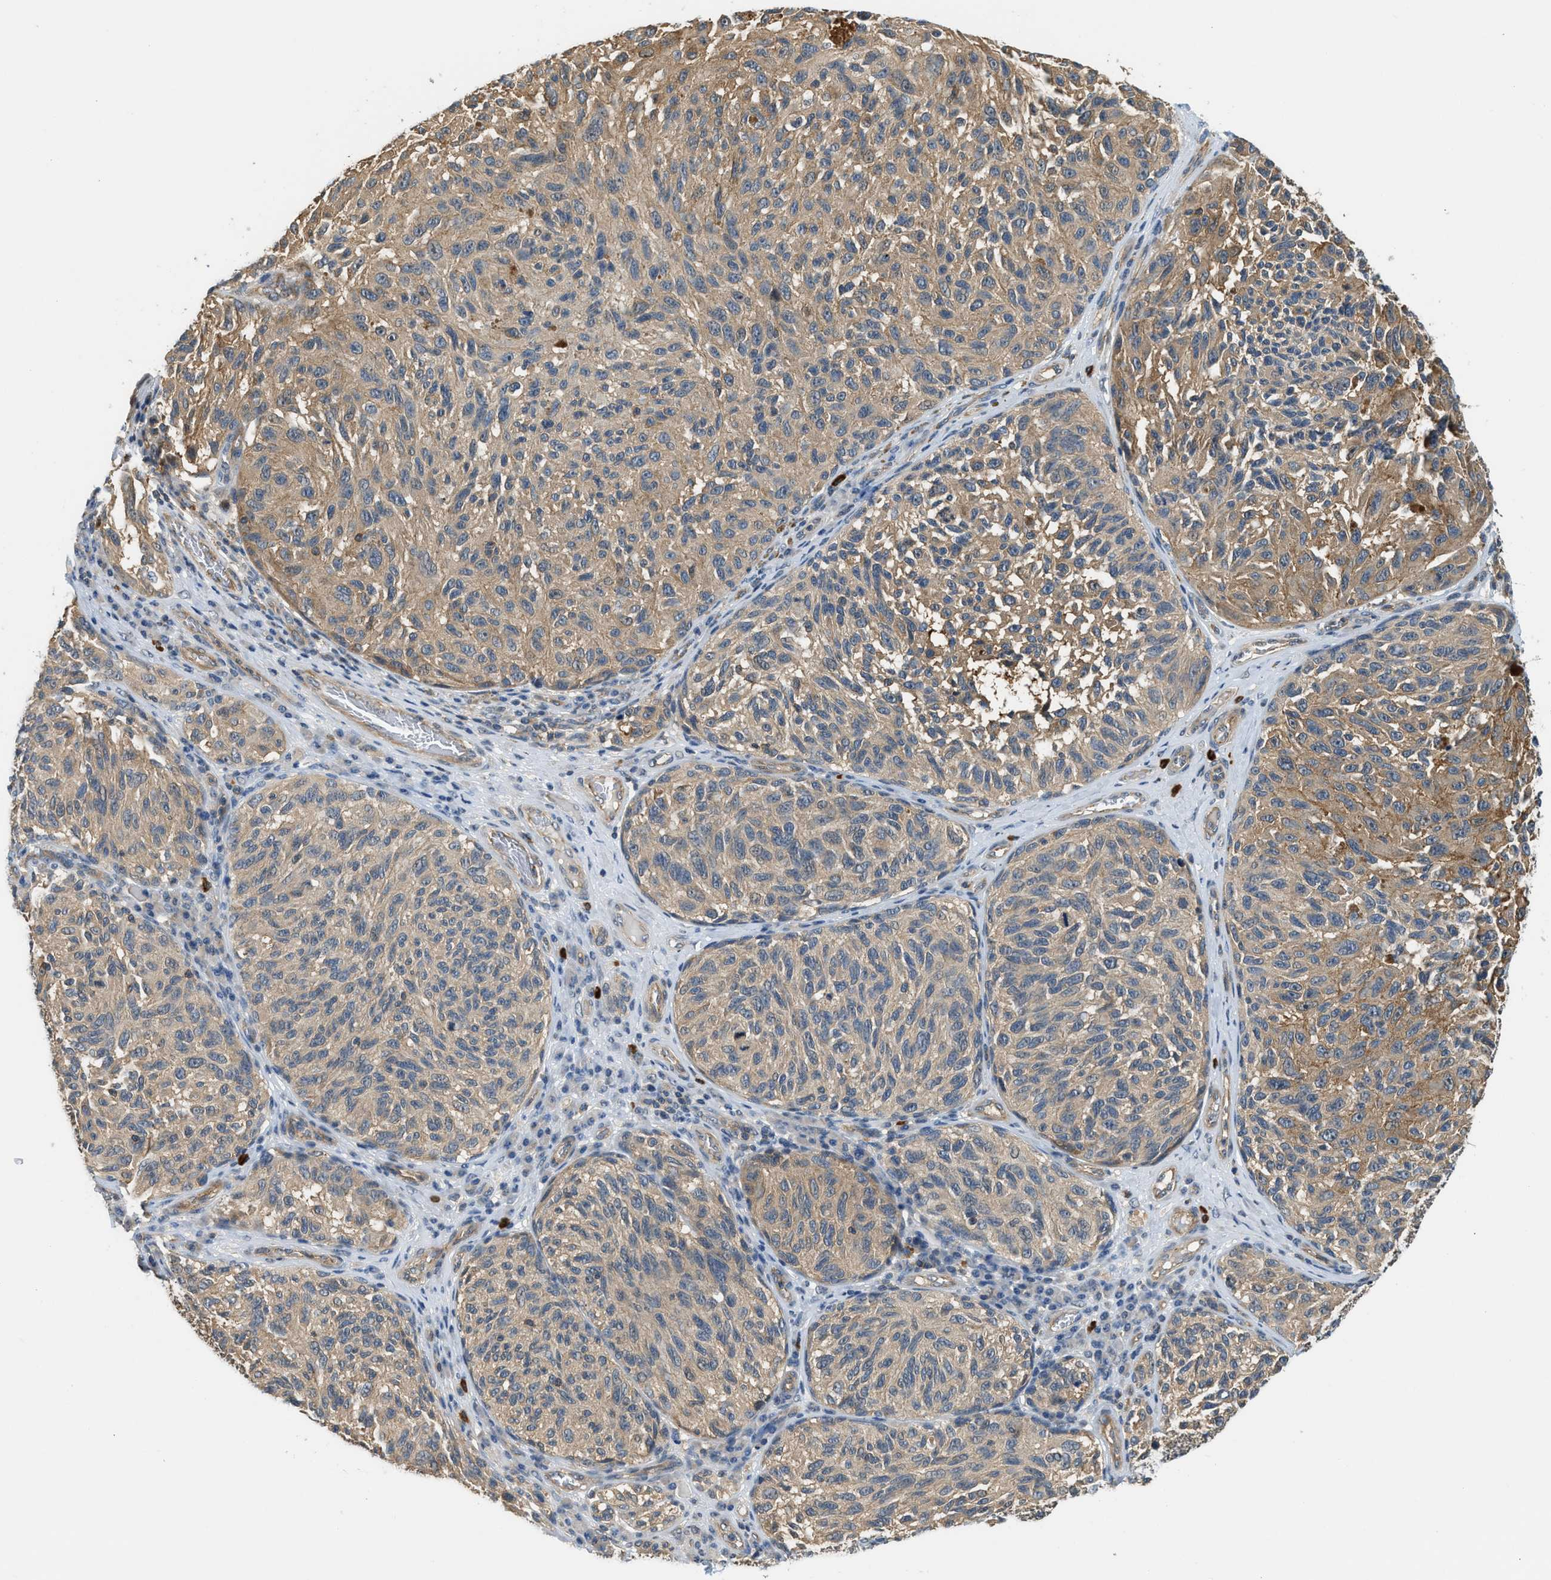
{"staining": {"intensity": "weak", "quantity": ">75%", "location": "cytoplasmic/membranous"}, "tissue": "melanoma", "cell_type": "Tumor cells", "image_type": "cancer", "snomed": [{"axis": "morphology", "description": "Malignant melanoma, NOS"}, {"axis": "topography", "description": "Skin"}], "caption": "IHC staining of malignant melanoma, which displays low levels of weak cytoplasmic/membranous positivity in about >75% of tumor cells indicating weak cytoplasmic/membranous protein expression. The staining was performed using DAB (brown) for protein detection and nuclei were counterstained in hematoxylin (blue).", "gene": "CBLB", "patient": {"sex": "female", "age": 73}}